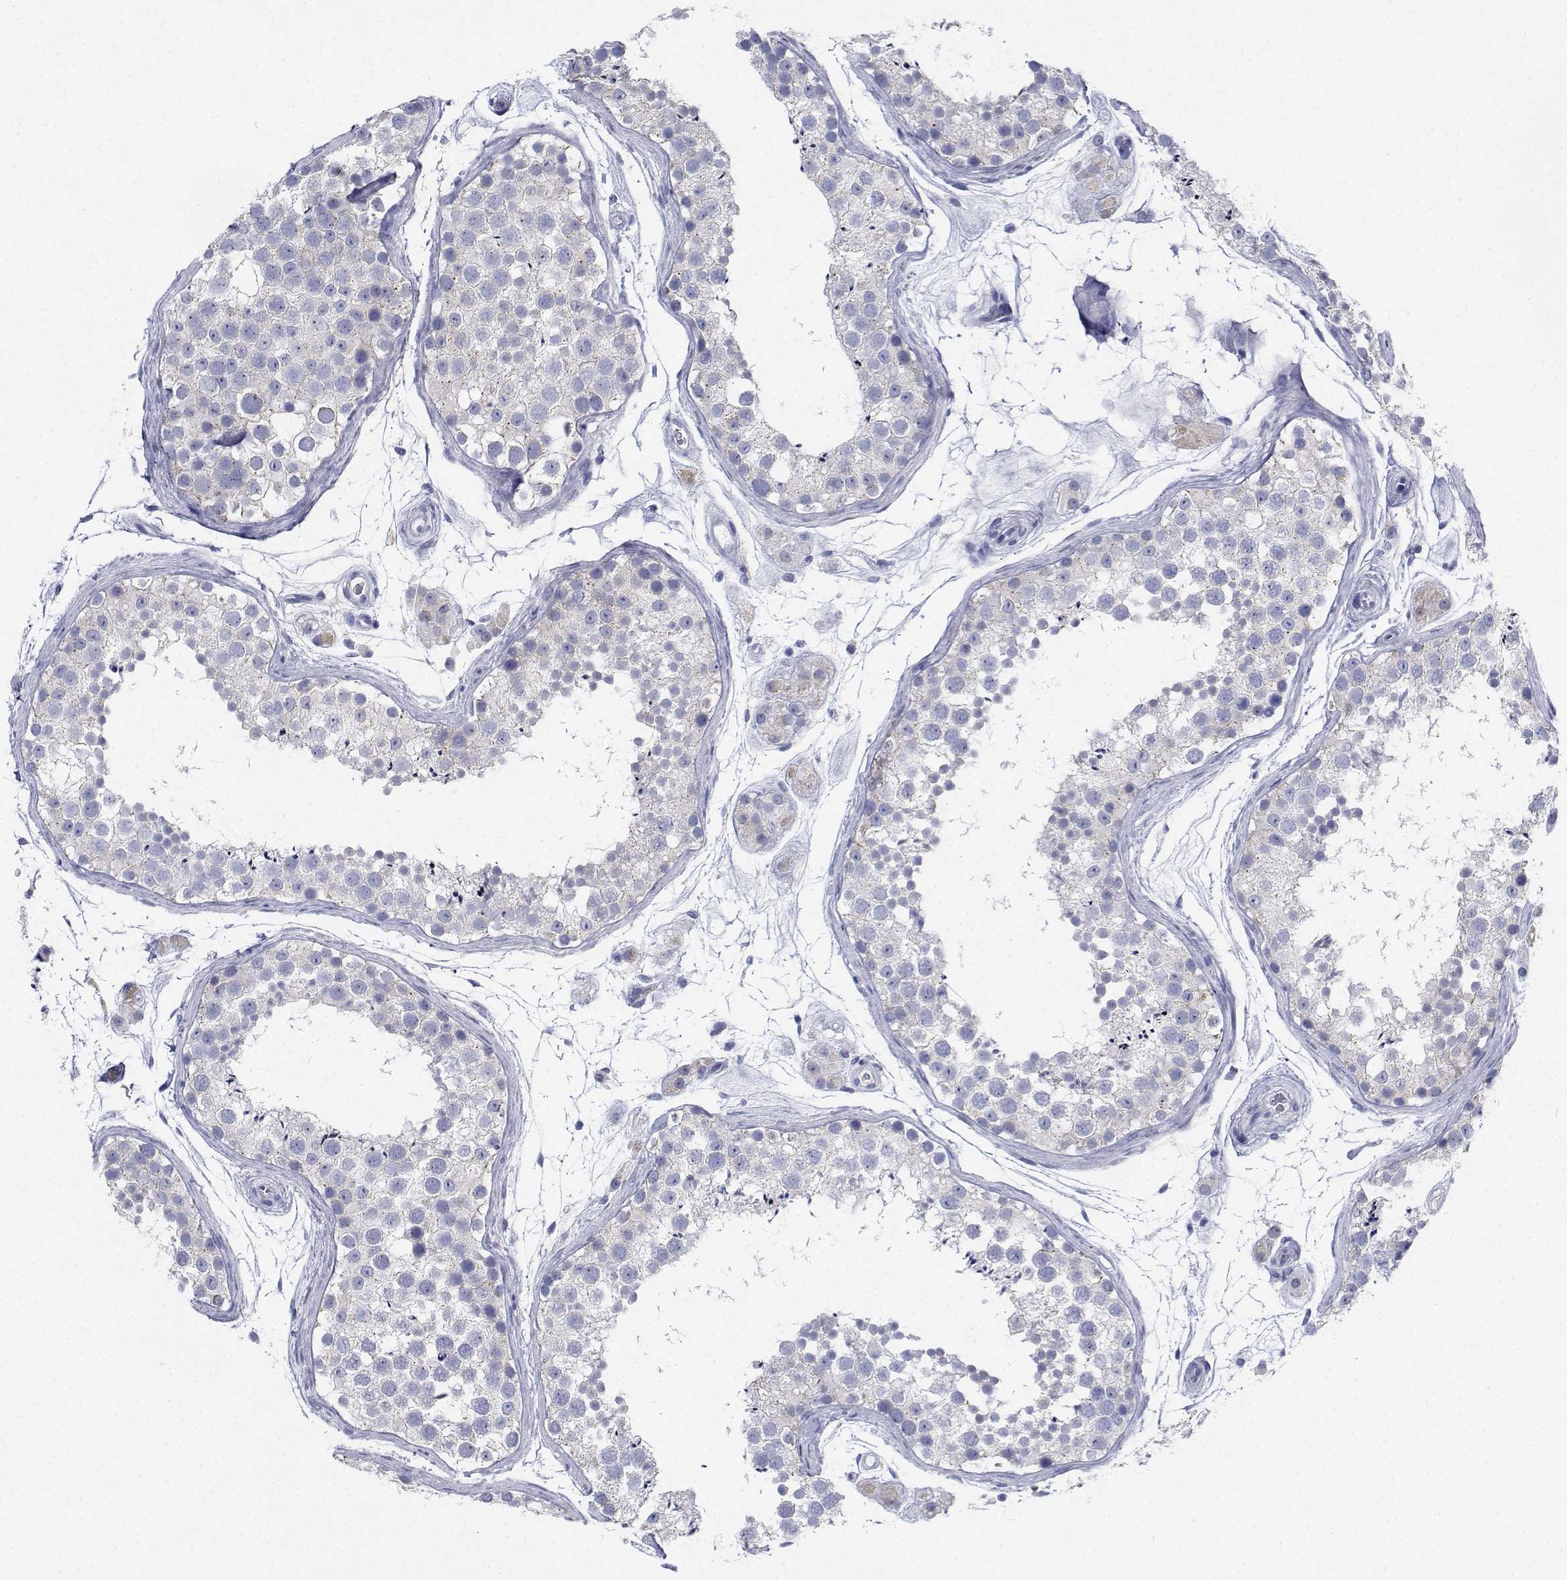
{"staining": {"intensity": "negative", "quantity": "none", "location": "none"}, "tissue": "testis", "cell_type": "Cells in seminiferous ducts", "image_type": "normal", "snomed": [{"axis": "morphology", "description": "Normal tissue, NOS"}, {"axis": "topography", "description": "Testis"}], "caption": "A high-resolution histopathology image shows immunohistochemistry (IHC) staining of benign testis, which displays no significant positivity in cells in seminiferous ducts. (Stains: DAB (3,3'-diaminobenzidine) immunohistochemistry with hematoxylin counter stain, Microscopy: brightfield microscopy at high magnification).", "gene": "CDHR3", "patient": {"sex": "male", "age": 41}}